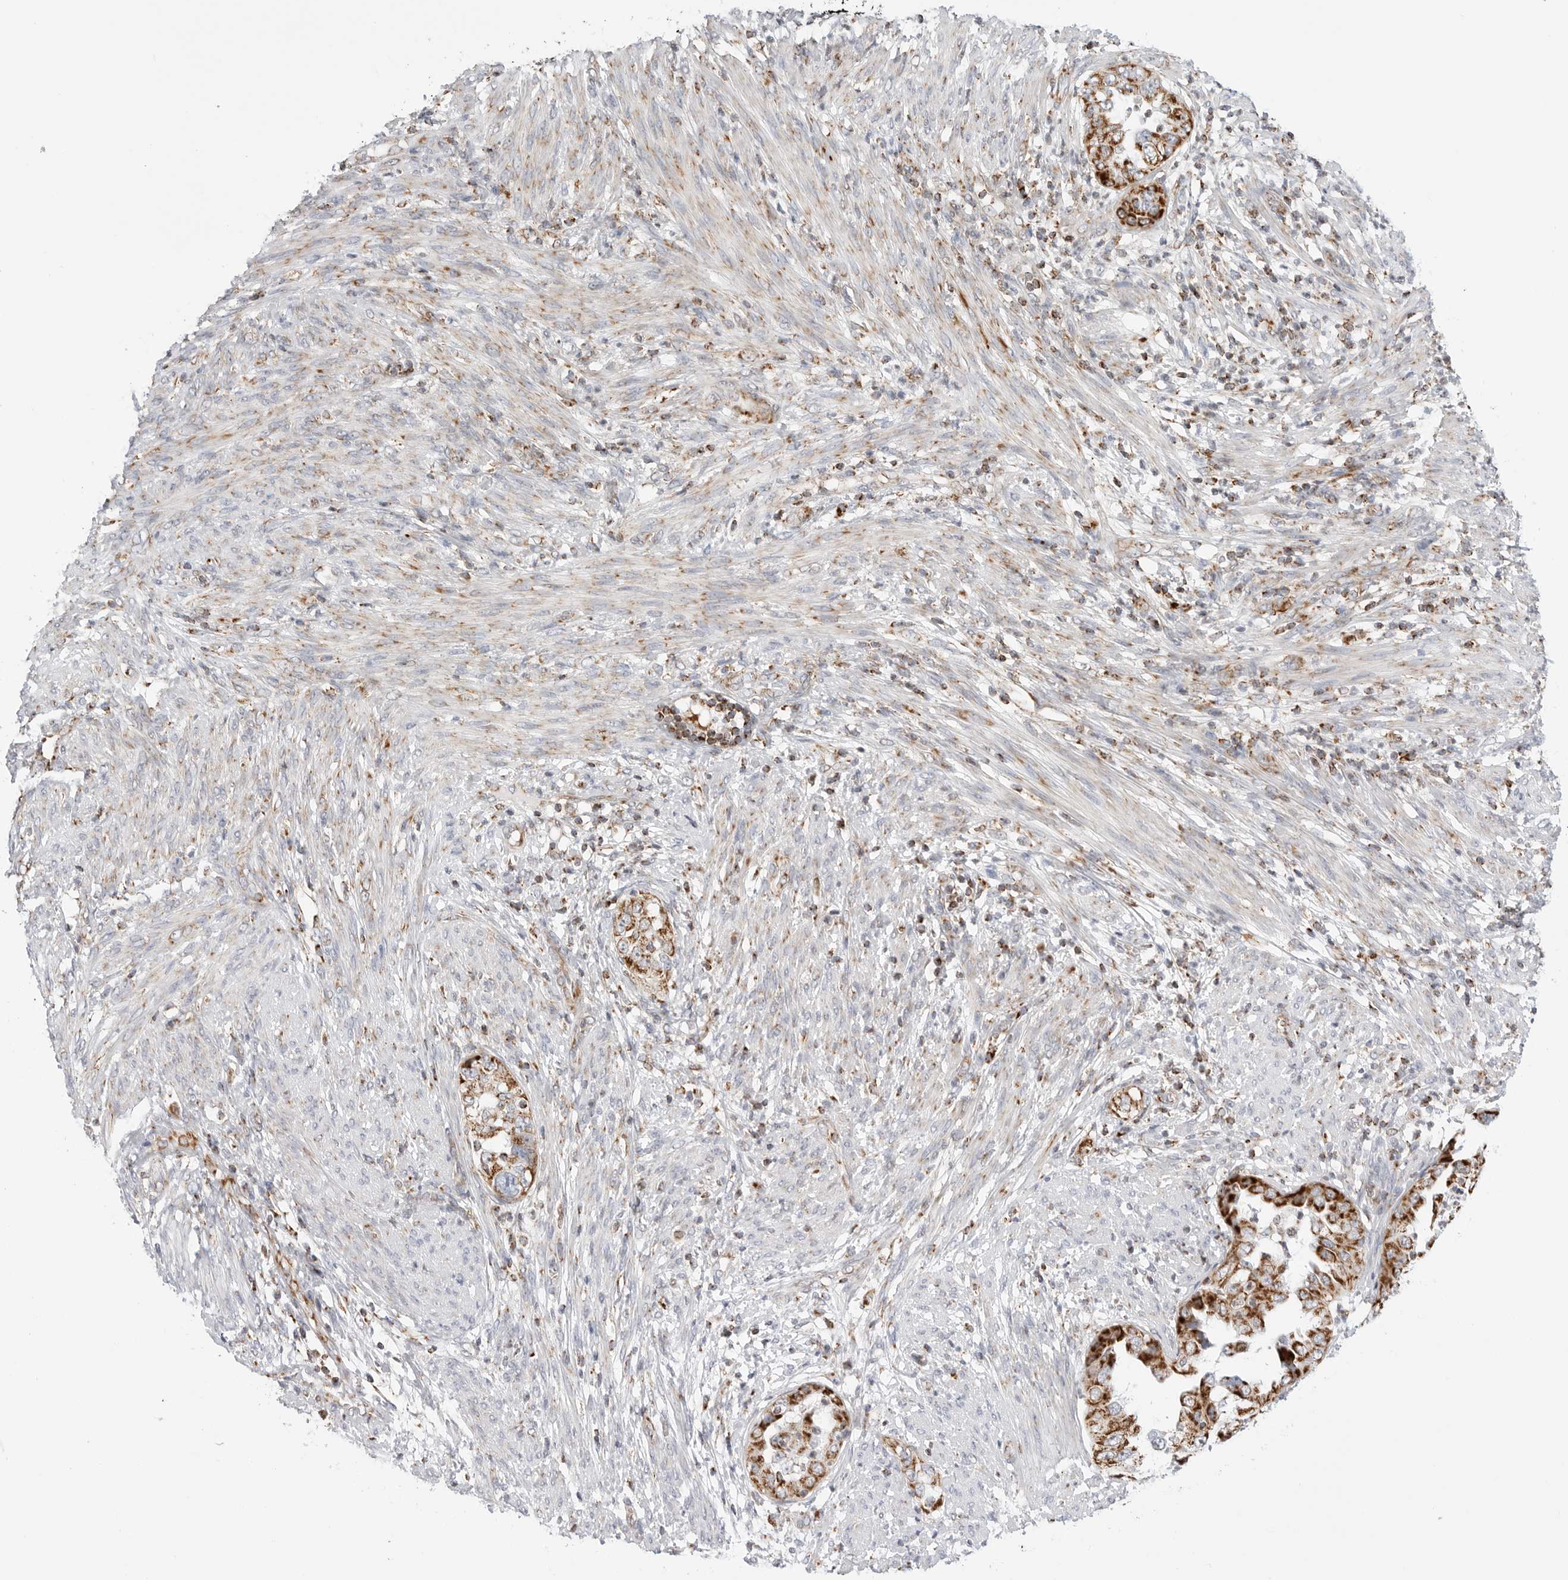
{"staining": {"intensity": "strong", "quantity": ">75%", "location": "cytoplasmic/membranous"}, "tissue": "endometrial cancer", "cell_type": "Tumor cells", "image_type": "cancer", "snomed": [{"axis": "morphology", "description": "Adenocarcinoma, NOS"}, {"axis": "topography", "description": "Endometrium"}], "caption": "A photomicrograph showing strong cytoplasmic/membranous positivity in about >75% of tumor cells in endometrial cancer (adenocarcinoma), as visualized by brown immunohistochemical staining.", "gene": "ATP5IF1", "patient": {"sex": "female", "age": 85}}